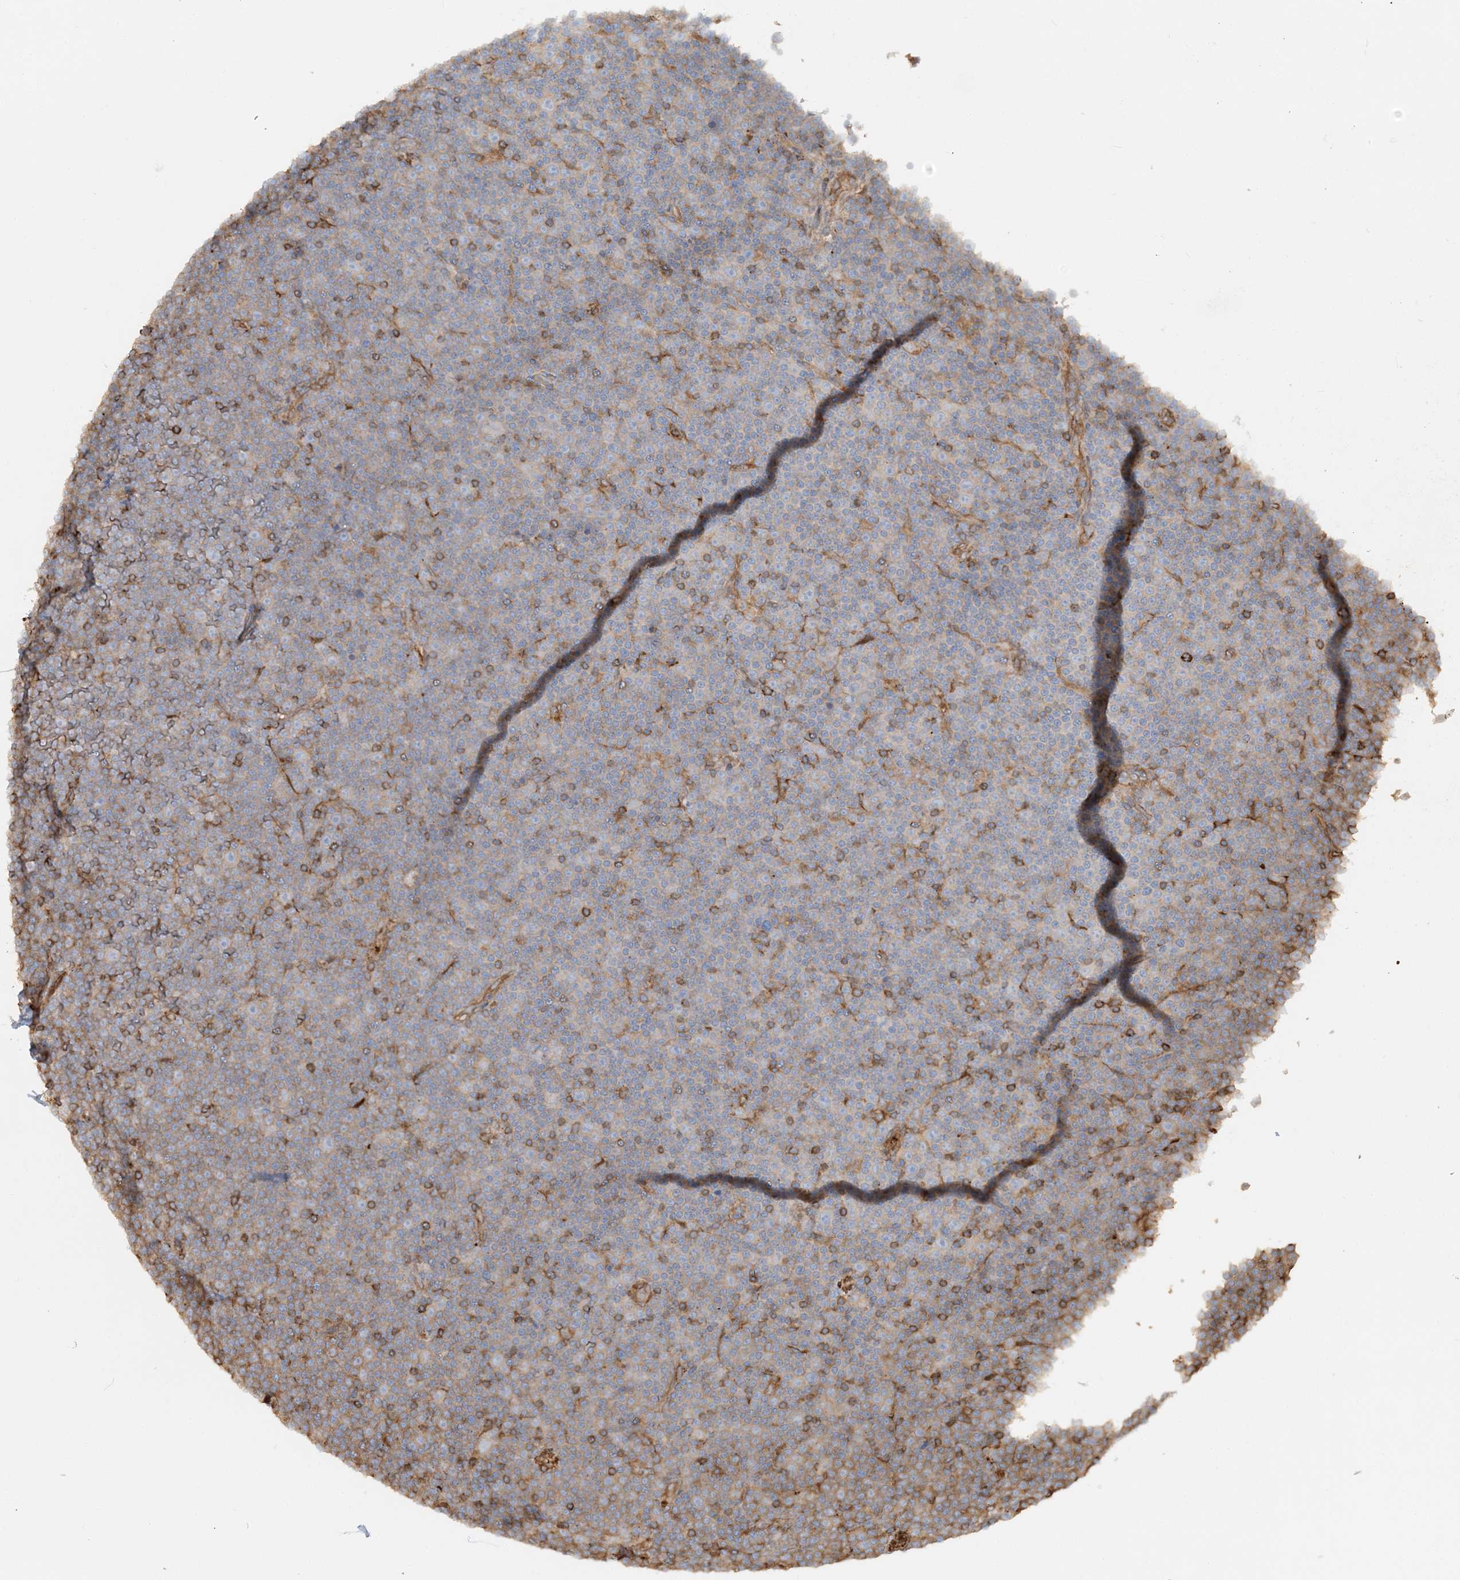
{"staining": {"intensity": "negative", "quantity": "none", "location": "none"}, "tissue": "lymphoma", "cell_type": "Tumor cells", "image_type": "cancer", "snomed": [{"axis": "morphology", "description": "Malignant lymphoma, non-Hodgkin's type, Low grade"}, {"axis": "topography", "description": "Lymph node"}], "caption": "Immunohistochemistry (IHC) of human low-grade malignant lymphoma, non-Hodgkin's type reveals no staining in tumor cells. (Stains: DAB (3,3'-diaminobenzidine) IHC with hematoxylin counter stain, Microscopy: brightfield microscopy at high magnification).", "gene": "DSTN", "patient": {"sex": "female", "age": 67}}